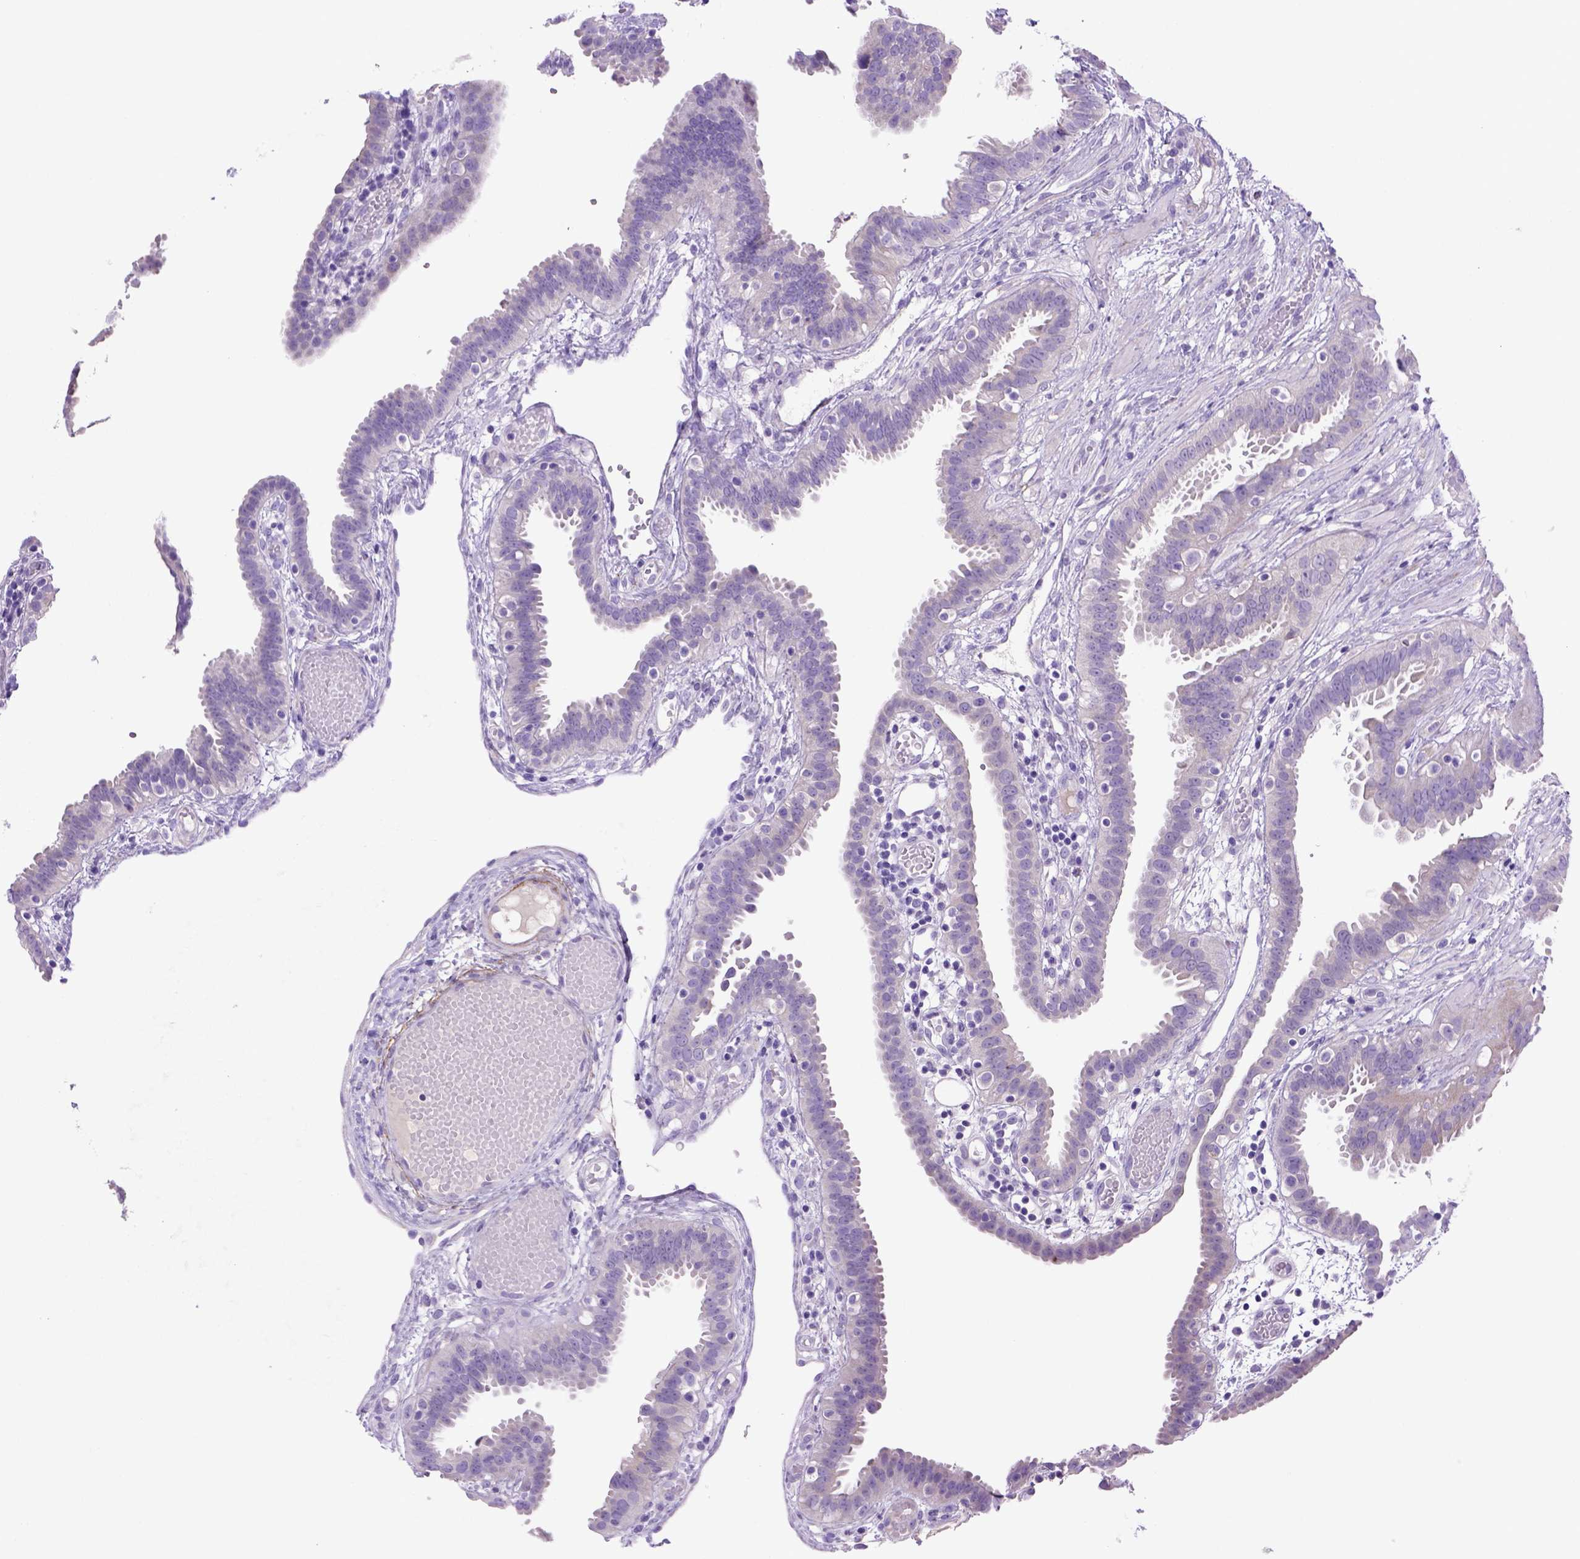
{"staining": {"intensity": "negative", "quantity": "none", "location": "none"}, "tissue": "fallopian tube", "cell_type": "Glandular cells", "image_type": "normal", "snomed": [{"axis": "morphology", "description": "Normal tissue, NOS"}, {"axis": "topography", "description": "Fallopian tube"}], "caption": "The micrograph exhibits no significant staining in glandular cells of fallopian tube.", "gene": "SIRPD", "patient": {"sex": "female", "age": 37}}